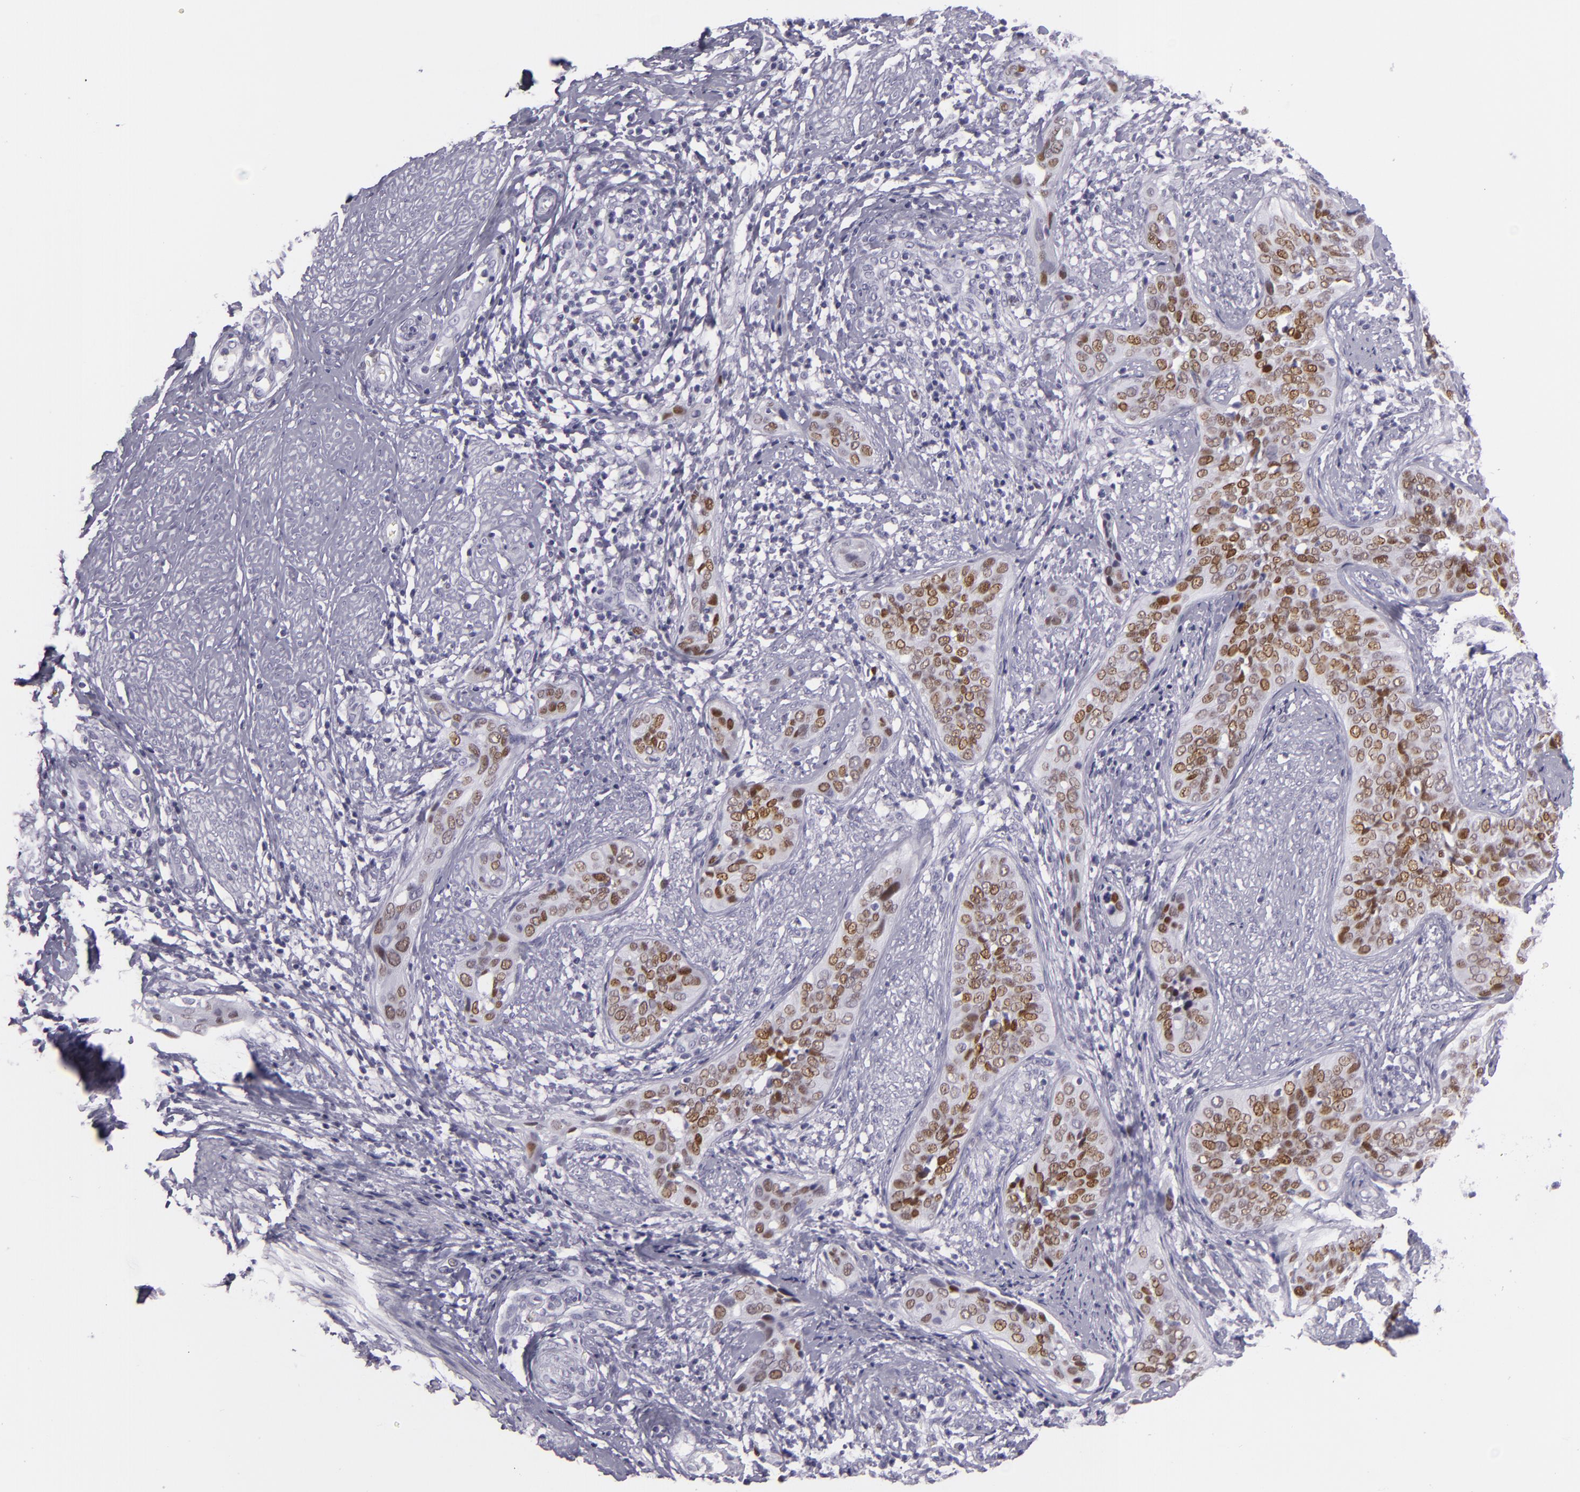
{"staining": {"intensity": "moderate", "quantity": ">75%", "location": "nuclear"}, "tissue": "cervical cancer", "cell_type": "Tumor cells", "image_type": "cancer", "snomed": [{"axis": "morphology", "description": "Squamous cell carcinoma, NOS"}, {"axis": "topography", "description": "Cervix"}], "caption": "An image of human cervical squamous cell carcinoma stained for a protein demonstrates moderate nuclear brown staining in tumor cells. The staining was performed using DAB, with brown indicating positive protein expression. Nuclei are stained blue with hematoxylin.", "gene": "MCM3", "patient": {"sex": "female", "age": 31}}